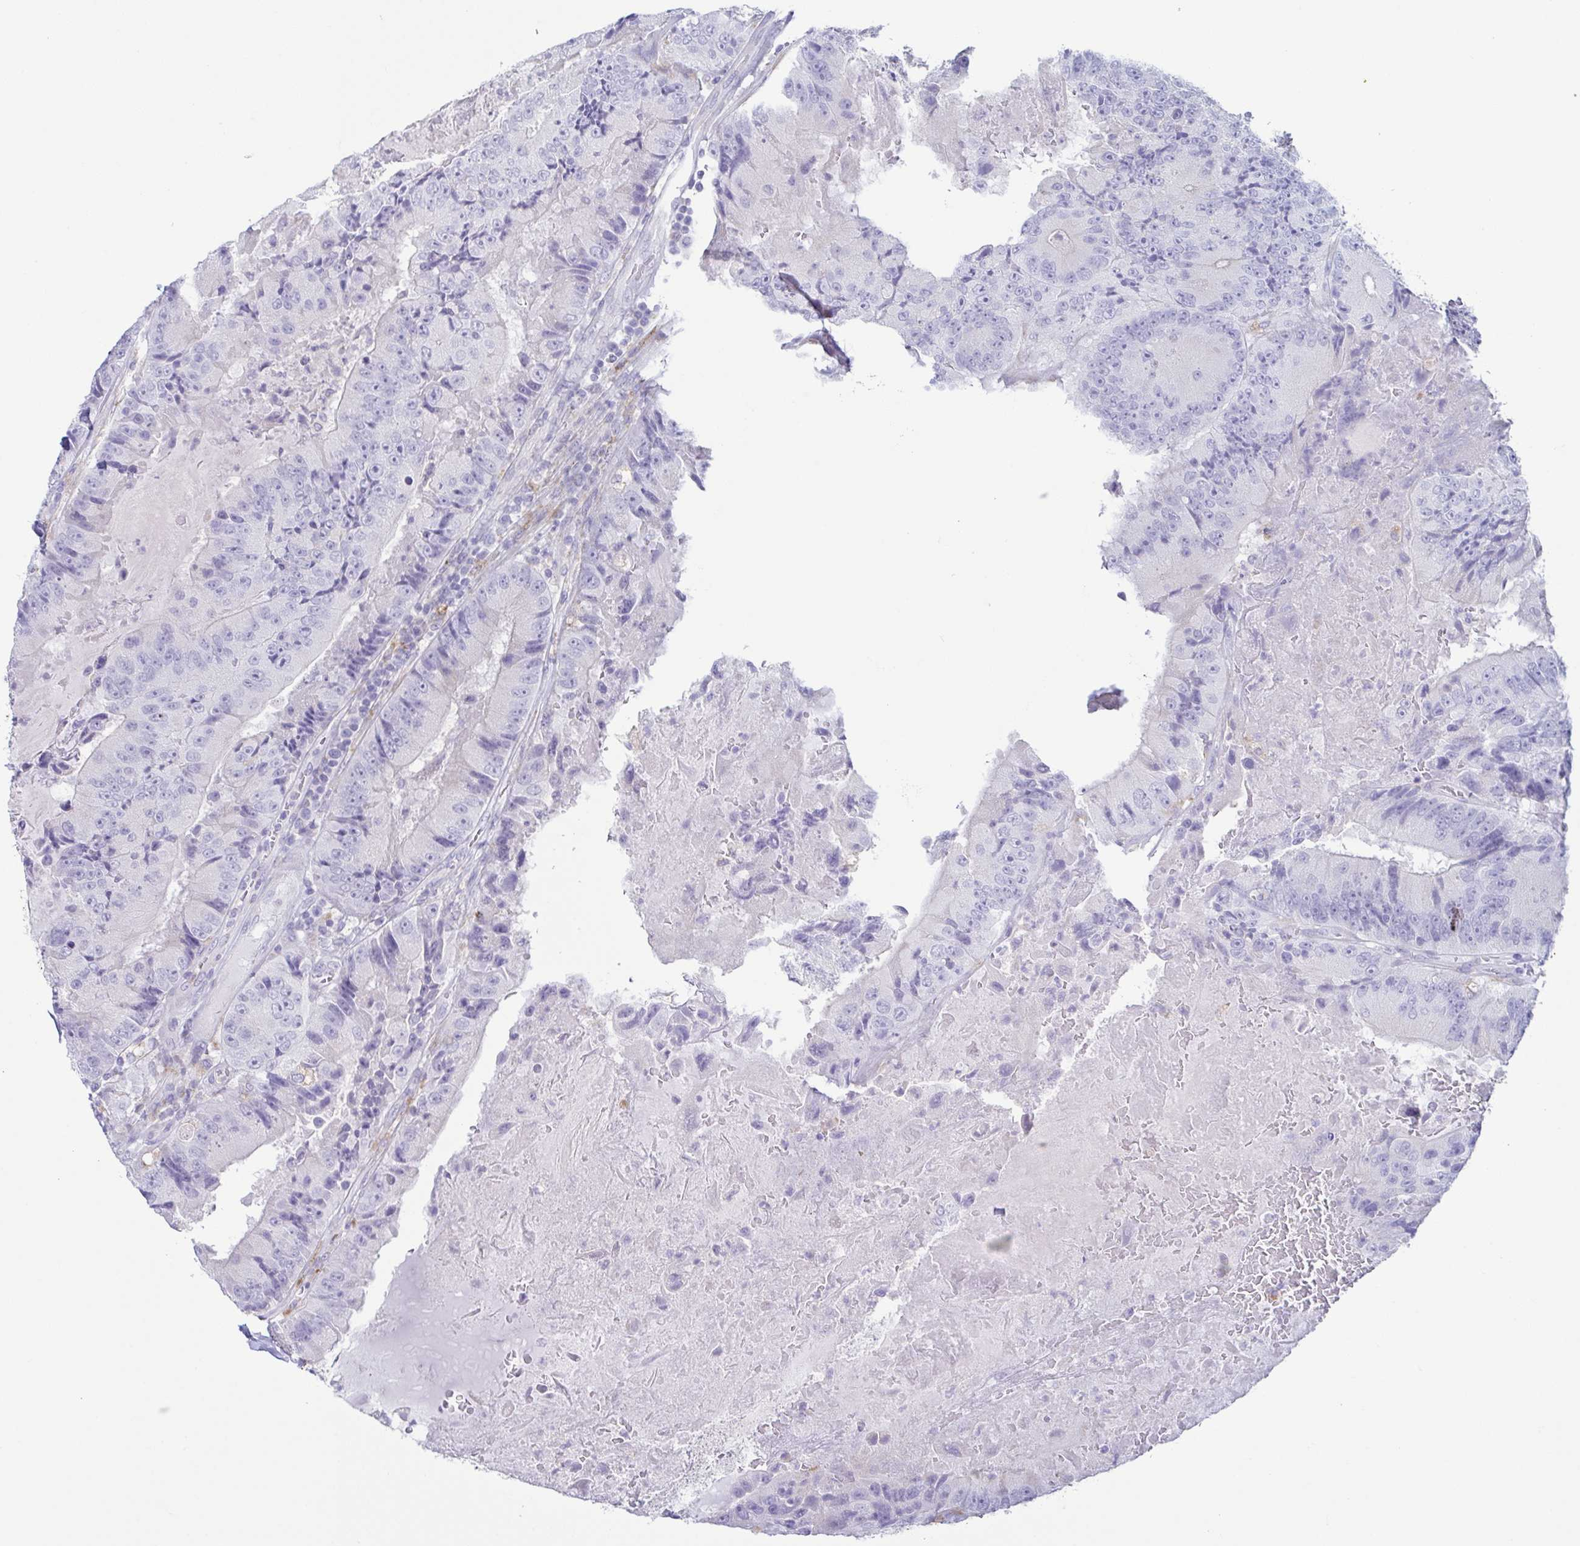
{"staining": {"intensity": "negative", "quantity": "none", "location": "none"}, "tissue": "colorectal cancer", "cell_type": "Tumor cells", "image_type": "cancer", "snomed": [{"axis": "morphology", "description": "Adenocarcinoma, NOS"}, {"axis": "topography", "description": "Colon"}], "caption": "This is an immunohistochemistry photomicrograph of human colorectal cancer (adenocarcinoma). There is no staining in tumor cells.", "gene": "ATP6V1G2", "patient": {"sex": "female", "age": 86}}